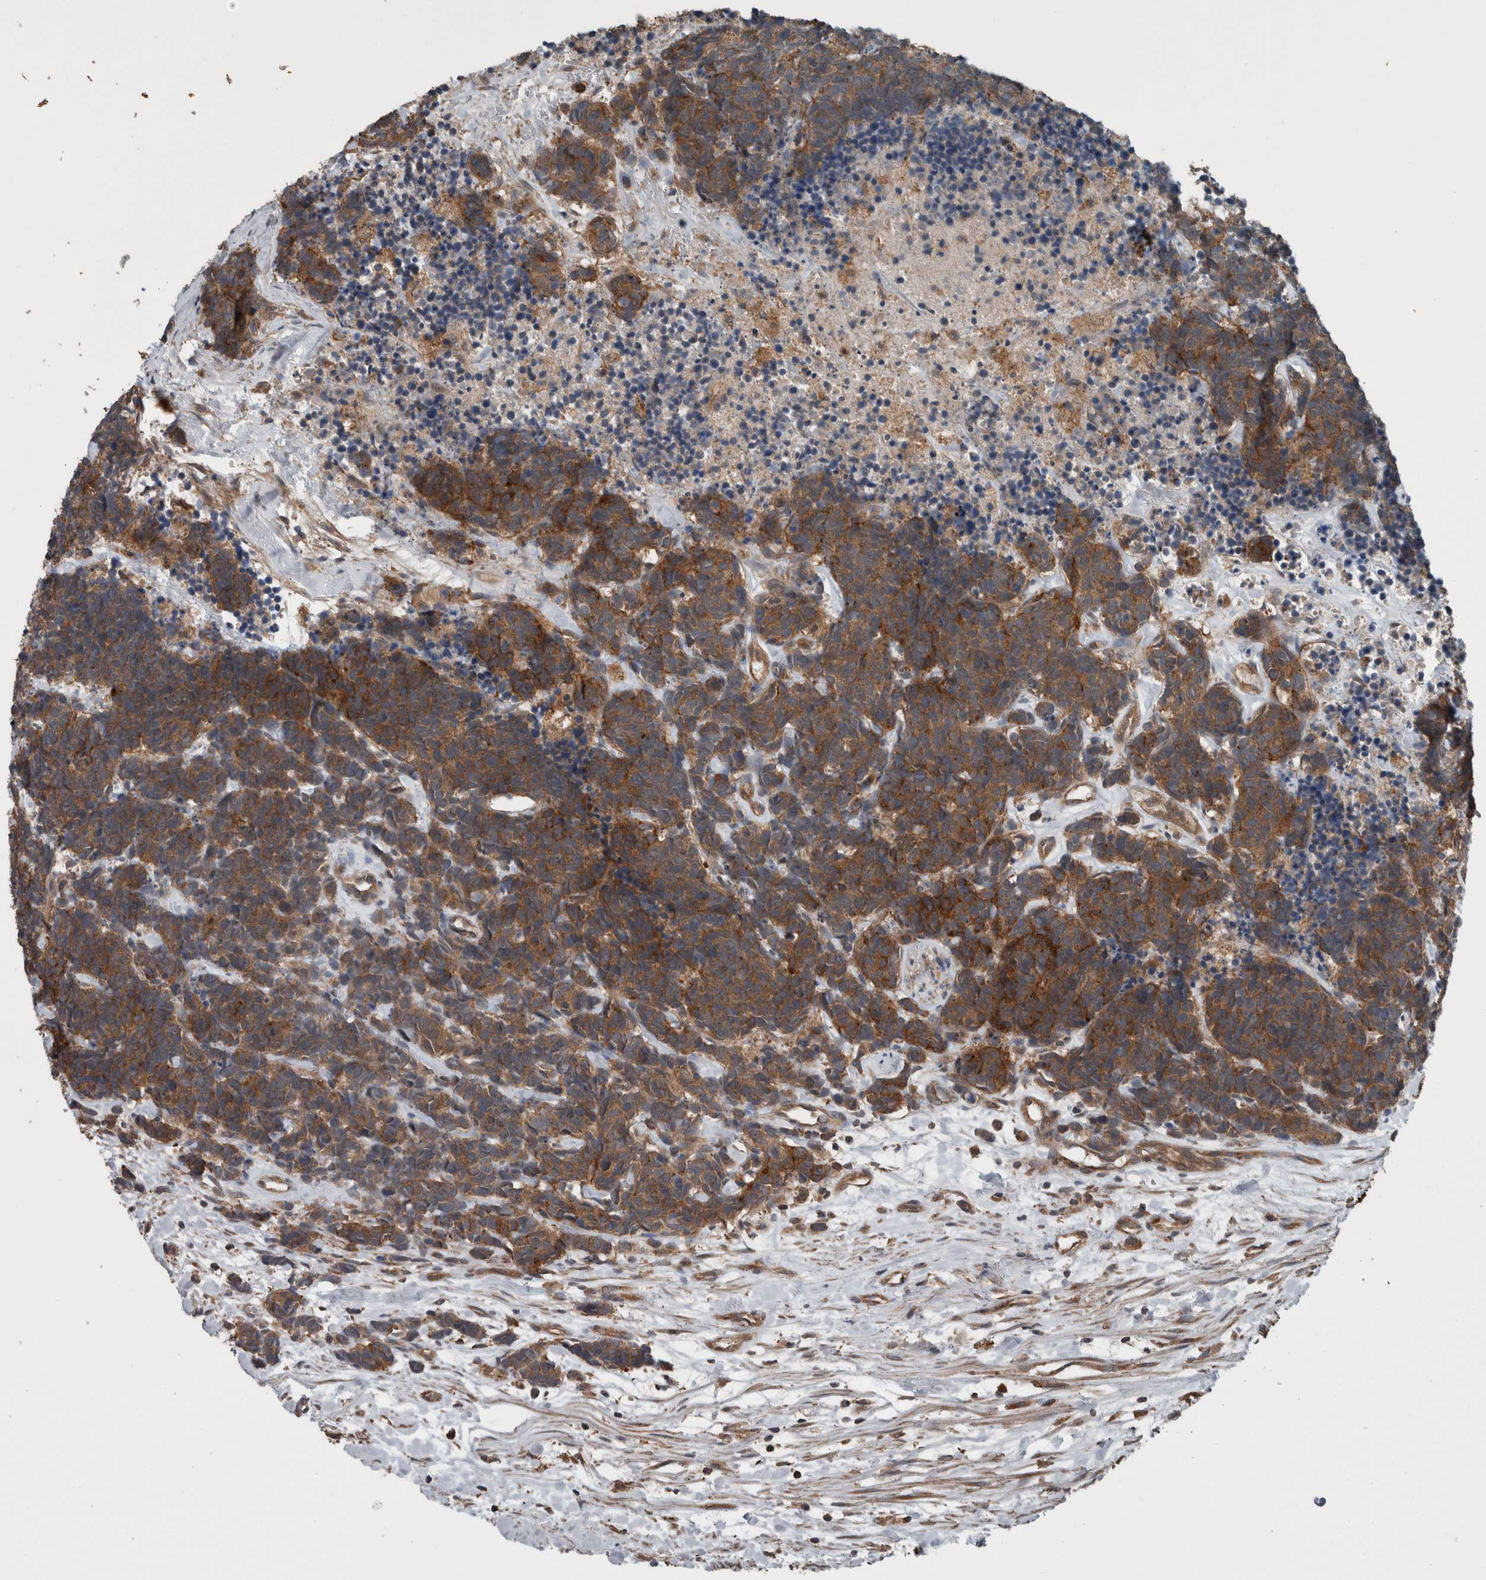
{"staining": {"intensity": "moderate", "quantity": ">75%", "location": "cytoplasmic/membranous"}, "tissue": "carcinoid", "cell_type": "Tumor cells", "image_type": "cancer", "snomed": [{"axis": "morphology", "description": "Carcinoma, NOS"}, {"axis": "morphology", "description": "Carcinoid, malignant, NOS"}, {"axis": "topography", "description": "Urinary bladder"}], "caption": "Immunohistochemistry of carcinoma exhibits medium levels of moderate cytoplasmic/membranous expression in about >75% of tumor cells.", "gene": "RIOK3", "patient": {"sex": "male", "age": 57}}